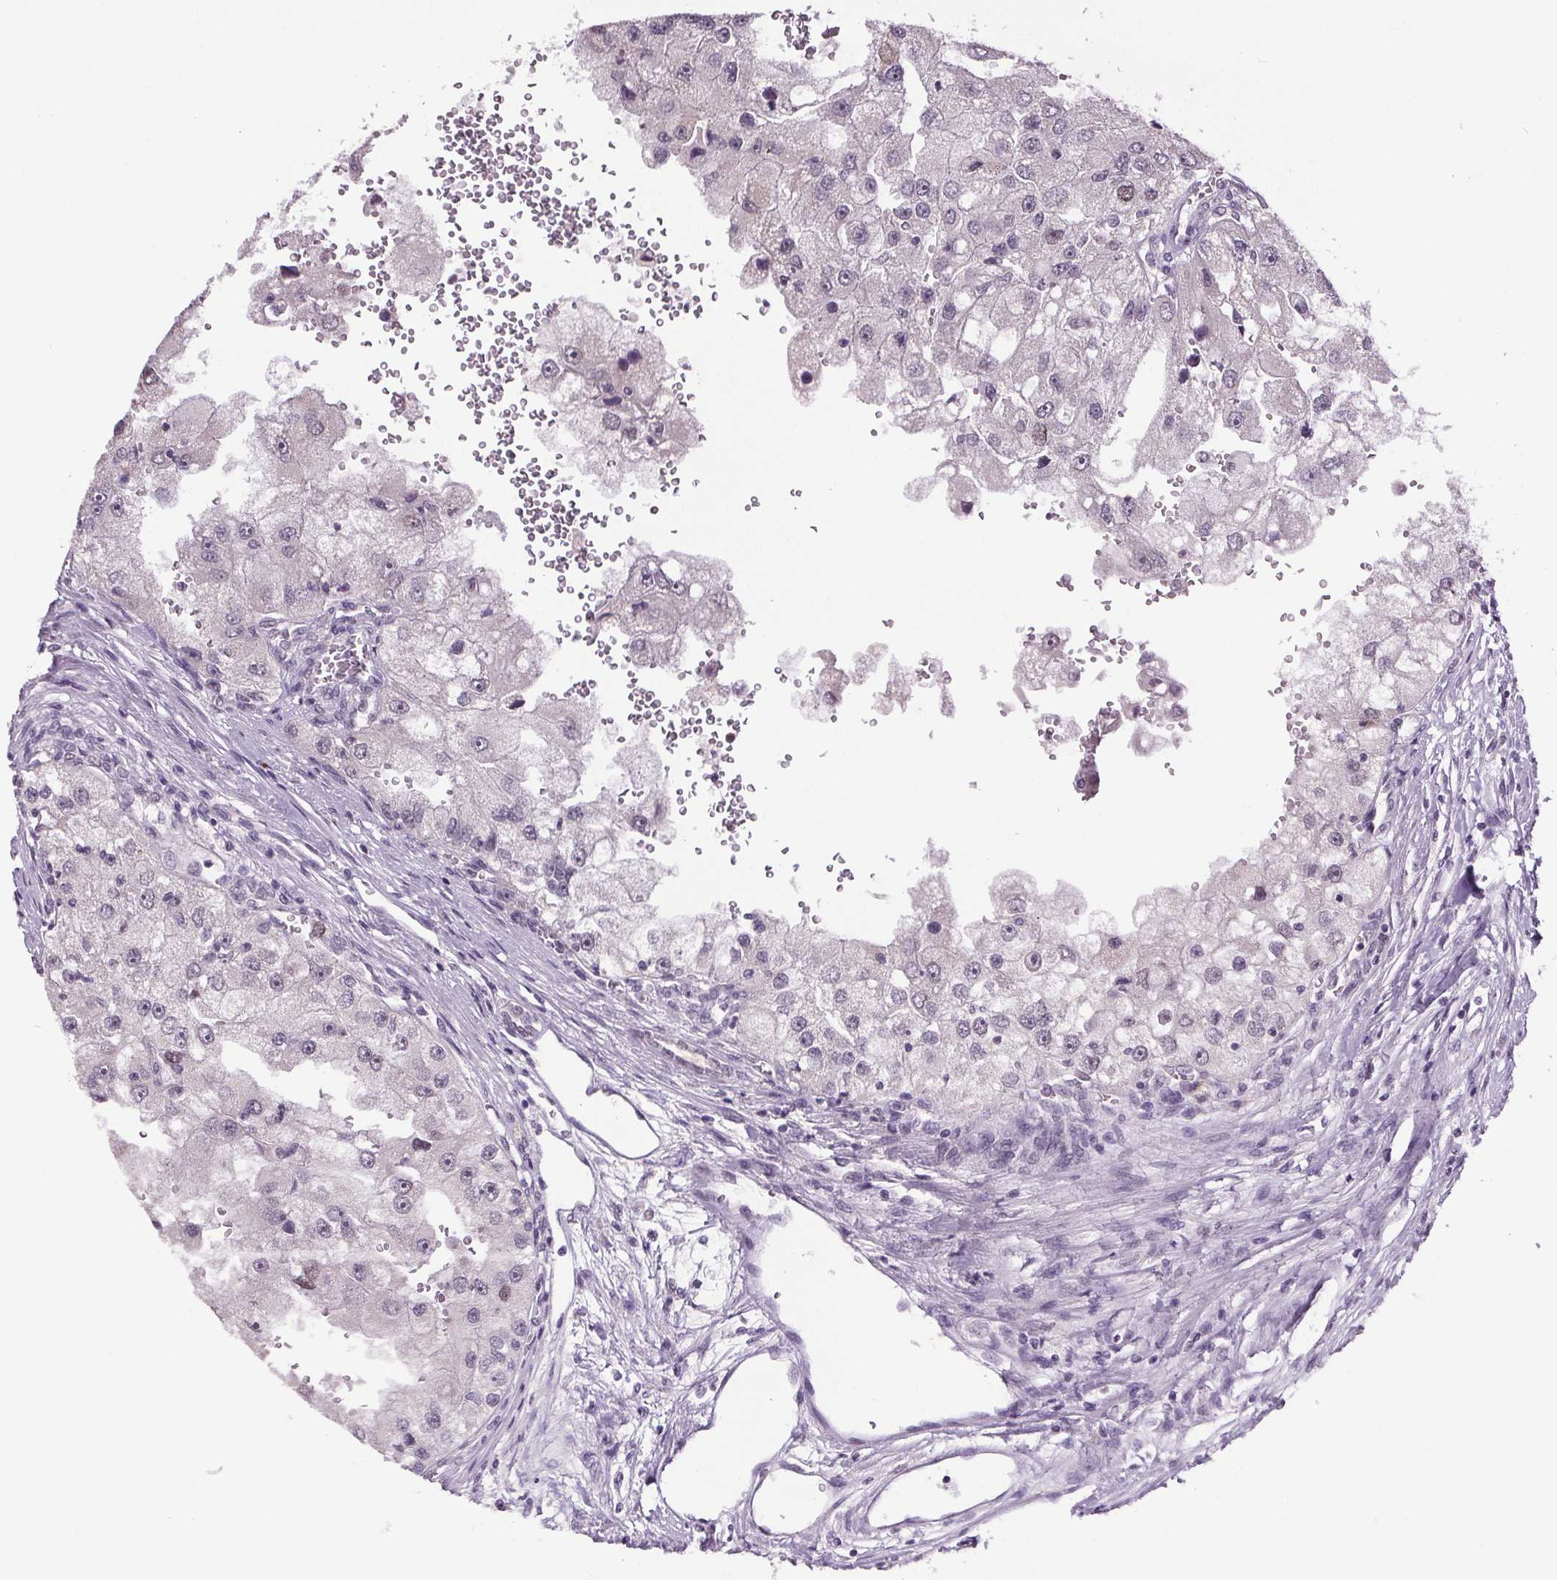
{"staining": {"intensity": "negative", "quantity": "none", "location": "none"}, "tissue": "renal cancer", "cell_type": "Tumor cells", "image_type": "cancer", "snomed": [{"axis": "morphology", "description": "Adenocarcinoma, NOS"}, {"axis": "topography", "description": "Kidney"}], "caption": "Tumor cells are negative for brown protein staining in renal adenocarcinoma. (DAB immunohistochemistry with hematoxylin counter stain).", "gene": "CENPF", "patient": {"sex": "male", "age": 63}}